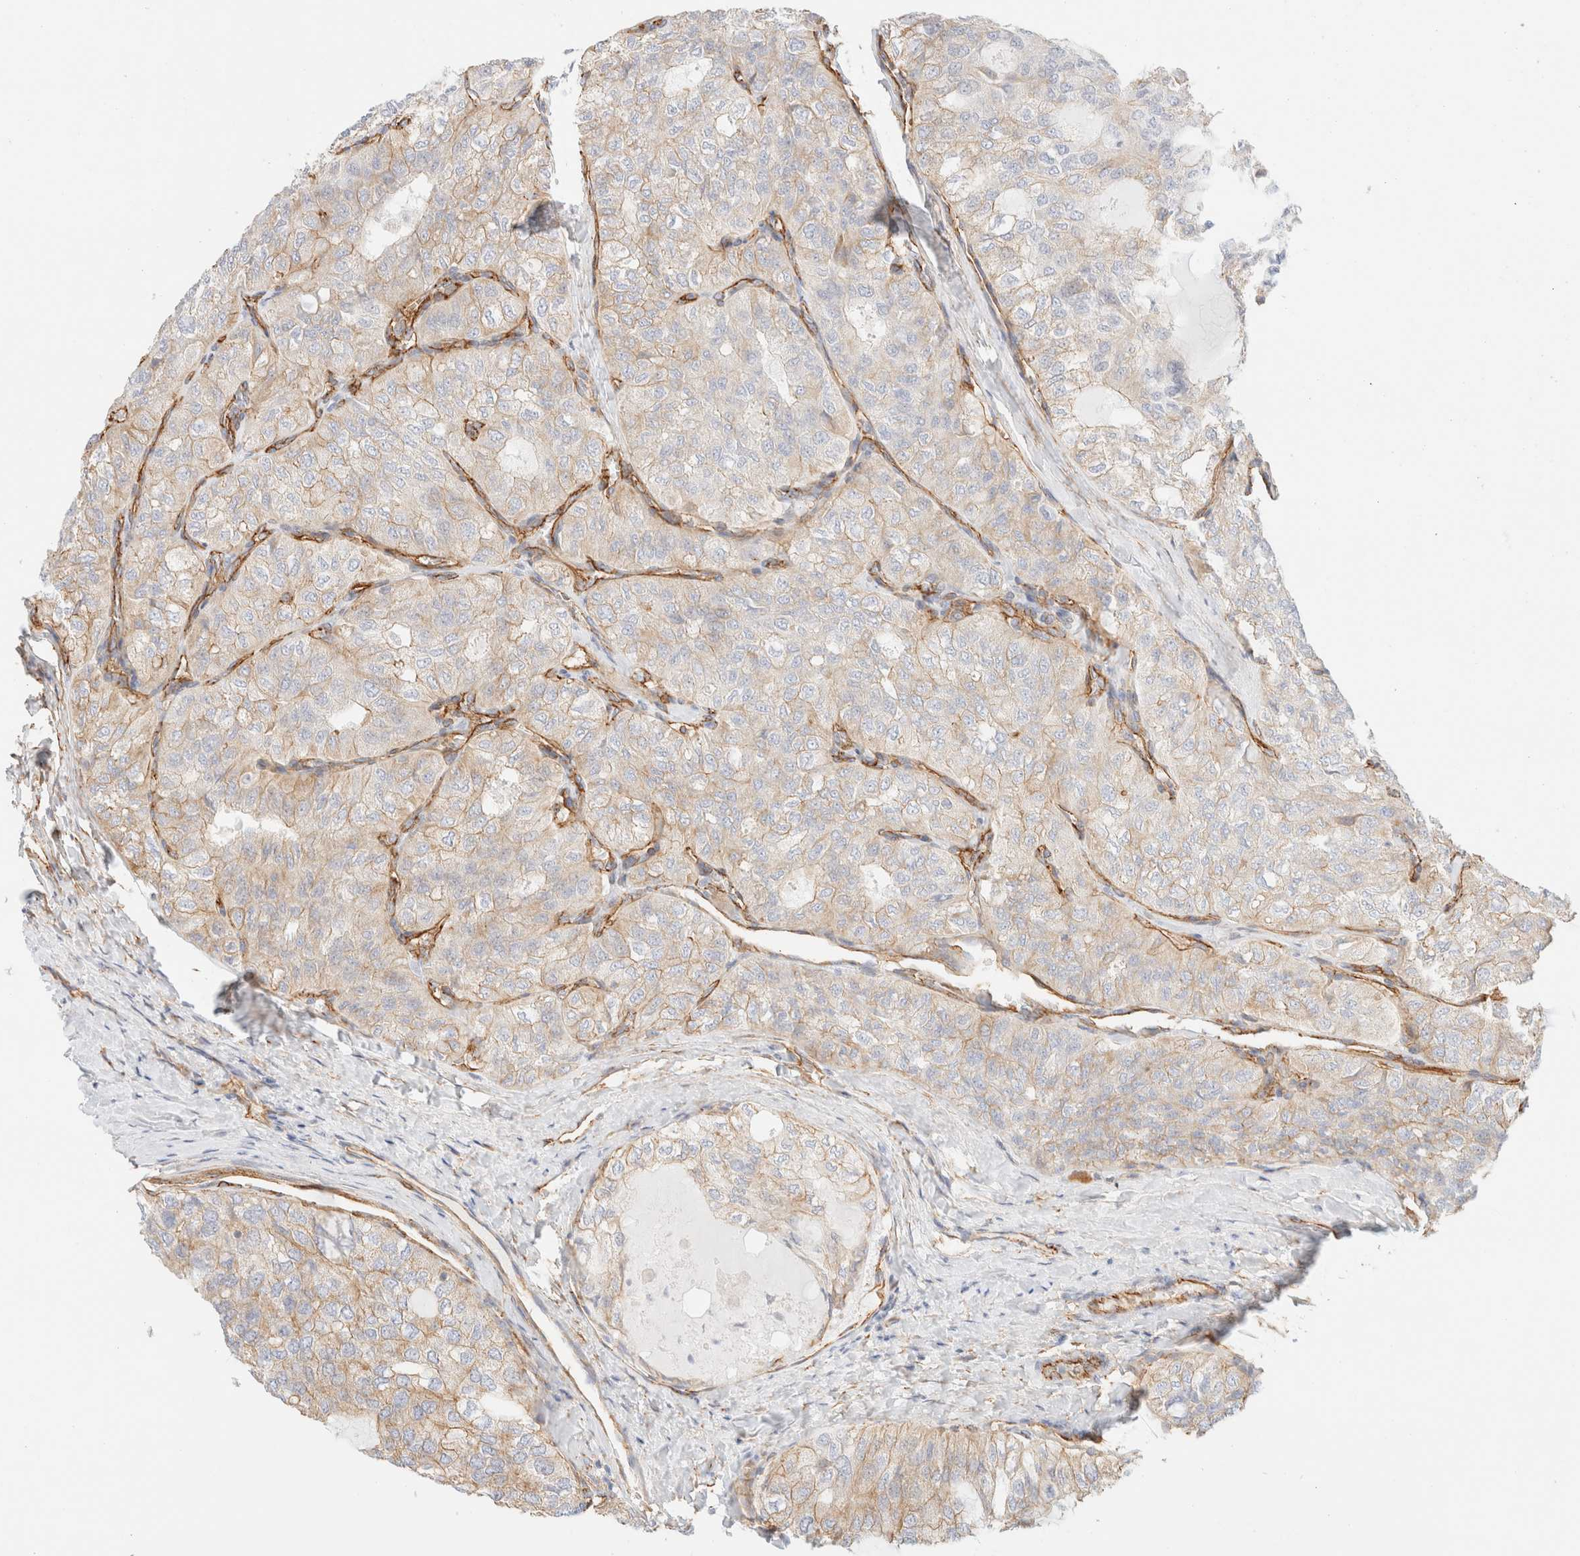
{"staining": {"intensity": "weak", "quantity": "25%-75%", "location": "cytoplasmic/membranous"}, "tissue": "thyroid cancer", "cell_type": "Tumor cells", "image_type": "cancer", "snomed": [{"axis": "morphology", "description": "Follicular adenoma carcinoma, NOS"}, {"axis": "topography", "description": "Thyroid gland"}], "caption": "Follicular adenoma carcinoma (thyroid) tissue displays weak cytoplasmic/membranous expression in about 25%-75% of tumor cells, visualized by immunohistochemistry.", "gene": "CYB5R4", "patient": {"sex": "male", "age": 75}}